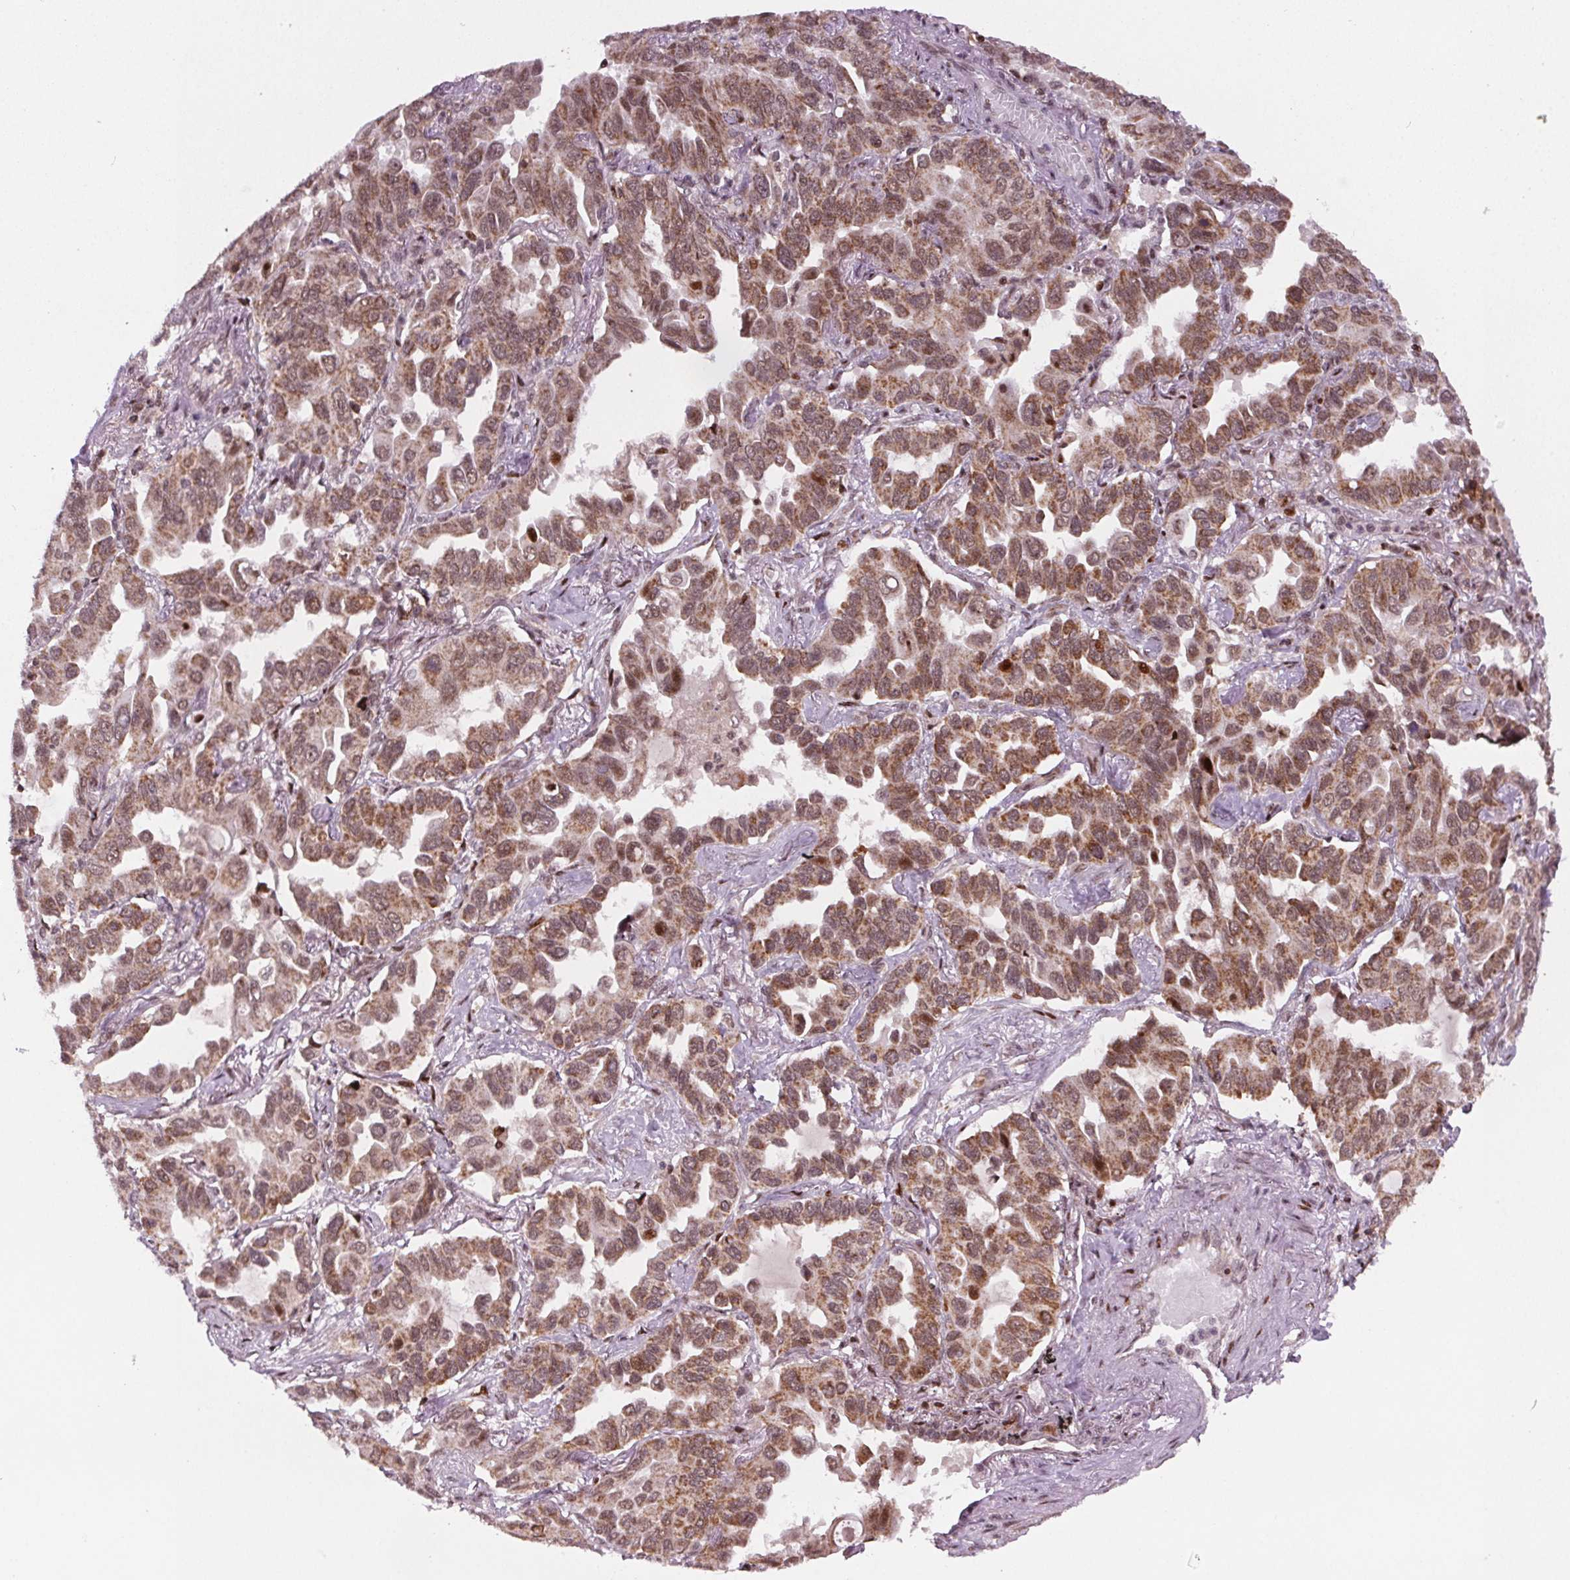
{"staining": {"intensity": "moderate", "quantity": ">75%", "location": "cytoplasmic/membranous,nuclear"}, "tissue": "lung cancer", "cell_type": "Tumor cells", "image_type": "cancer", "snomed": [{"axis": "morphology", "description": "Adenocarcinoma, NOS"}, {"axis": "topography", "description": "Lung"}], "caption": "IHC micrograph of neoplastic tissue: human lung cancer (adenocarcinoma) stained using immunohistochemistry exhibits medium levels of moderate protein expression localized specifically in the cytoplasmic/membranous and nuclear of tumor cells, appearing as a cytoplasmic/membranous and nuclear brown color.", "gene": "SNRNP35", "patient": {"sex": "male", "age": 64}}